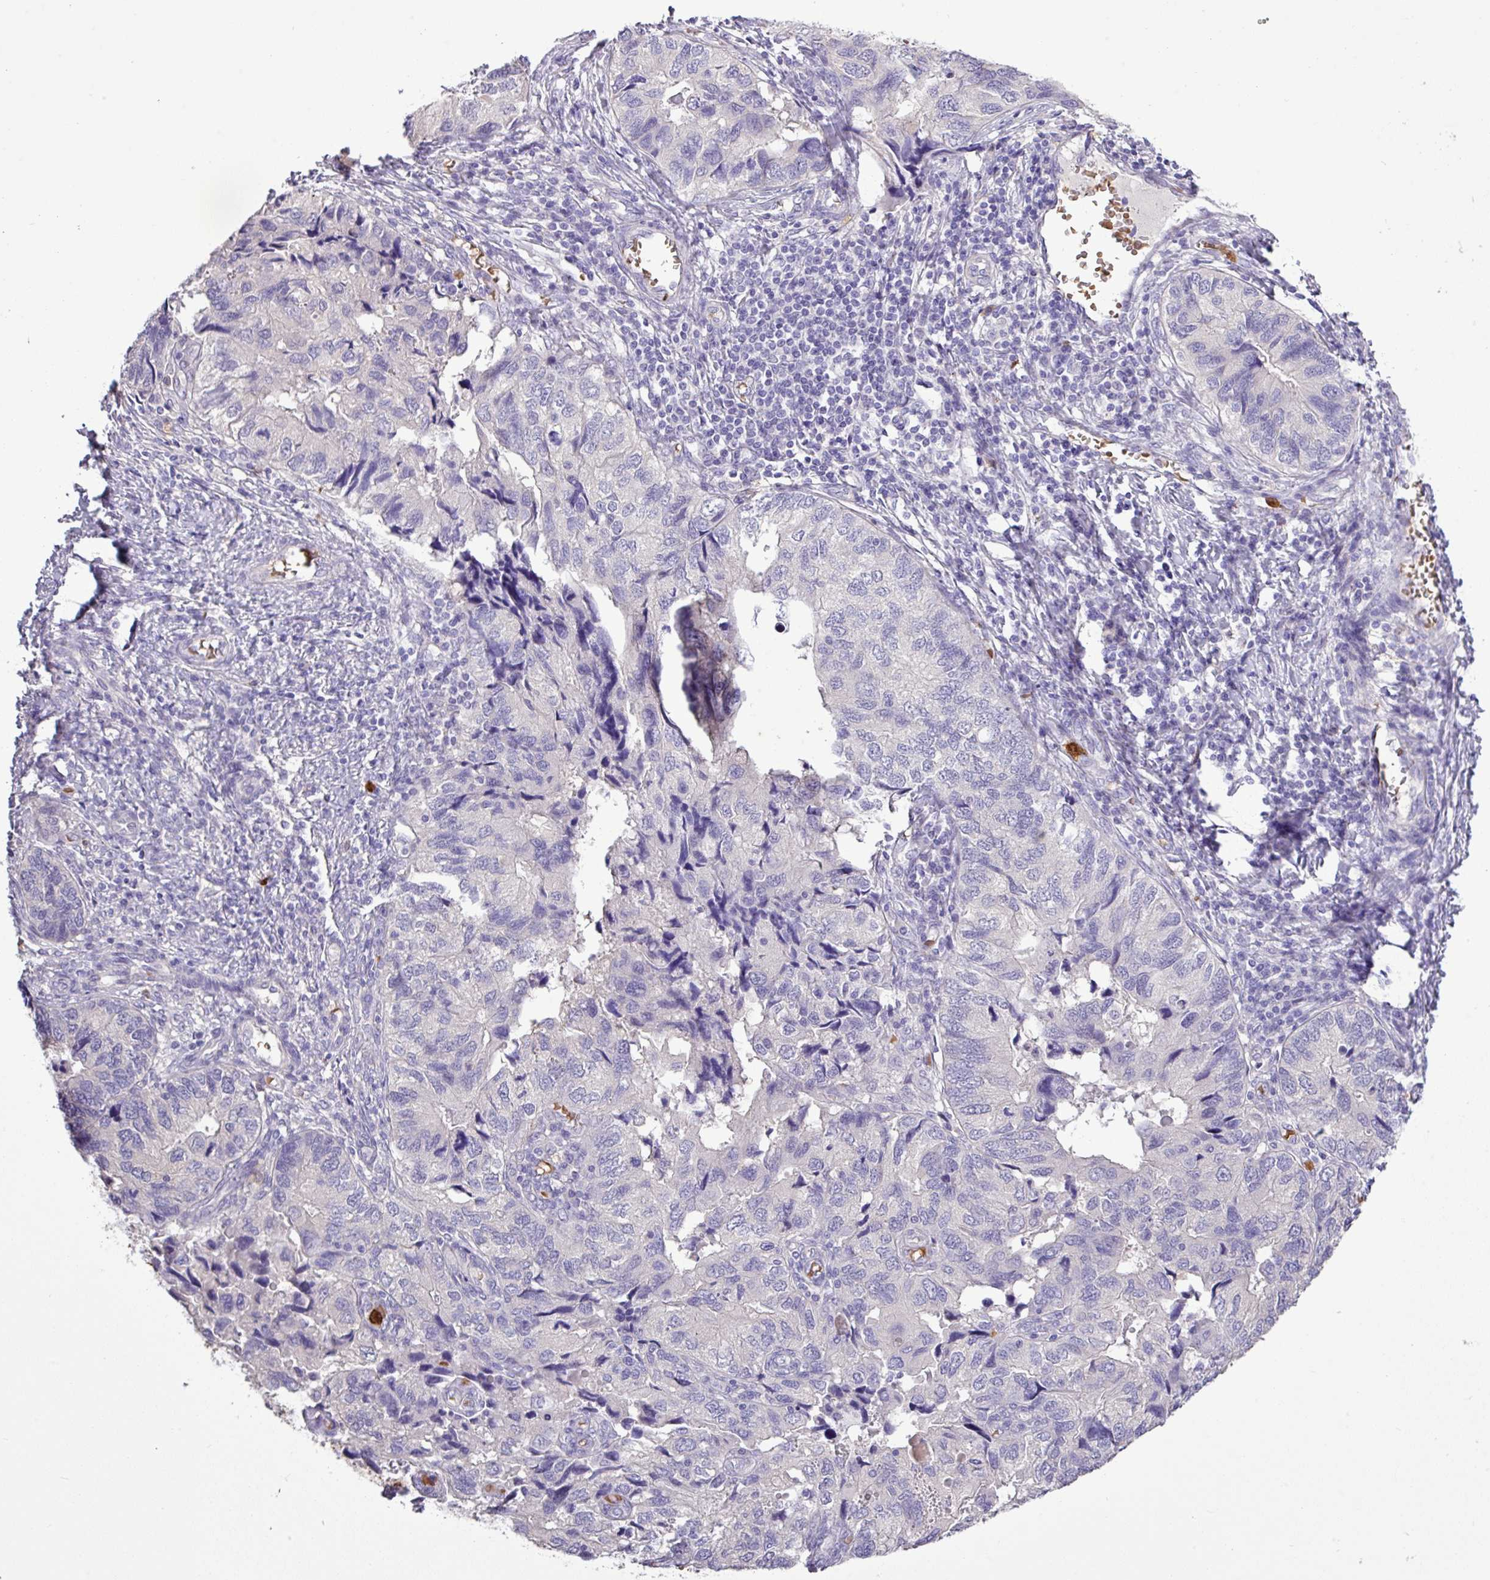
{"staining": {"intensity": "negative", "quantity": "none", "location": "none"}, "tissue": "endometrial cancer", "cell_type": "Tumor cells", "image_type": "cancer", "snomed": [{"axis": "morphology", "description": "Carcinoma, NOS"}, {"axis": "topography", "description": "Uterus"}], "caption": "IHC of endometrial cancer exhibits no staining in tumor cells.", "gene": "MGAT4B", "patient": {"sex": "female", "age": 76}}